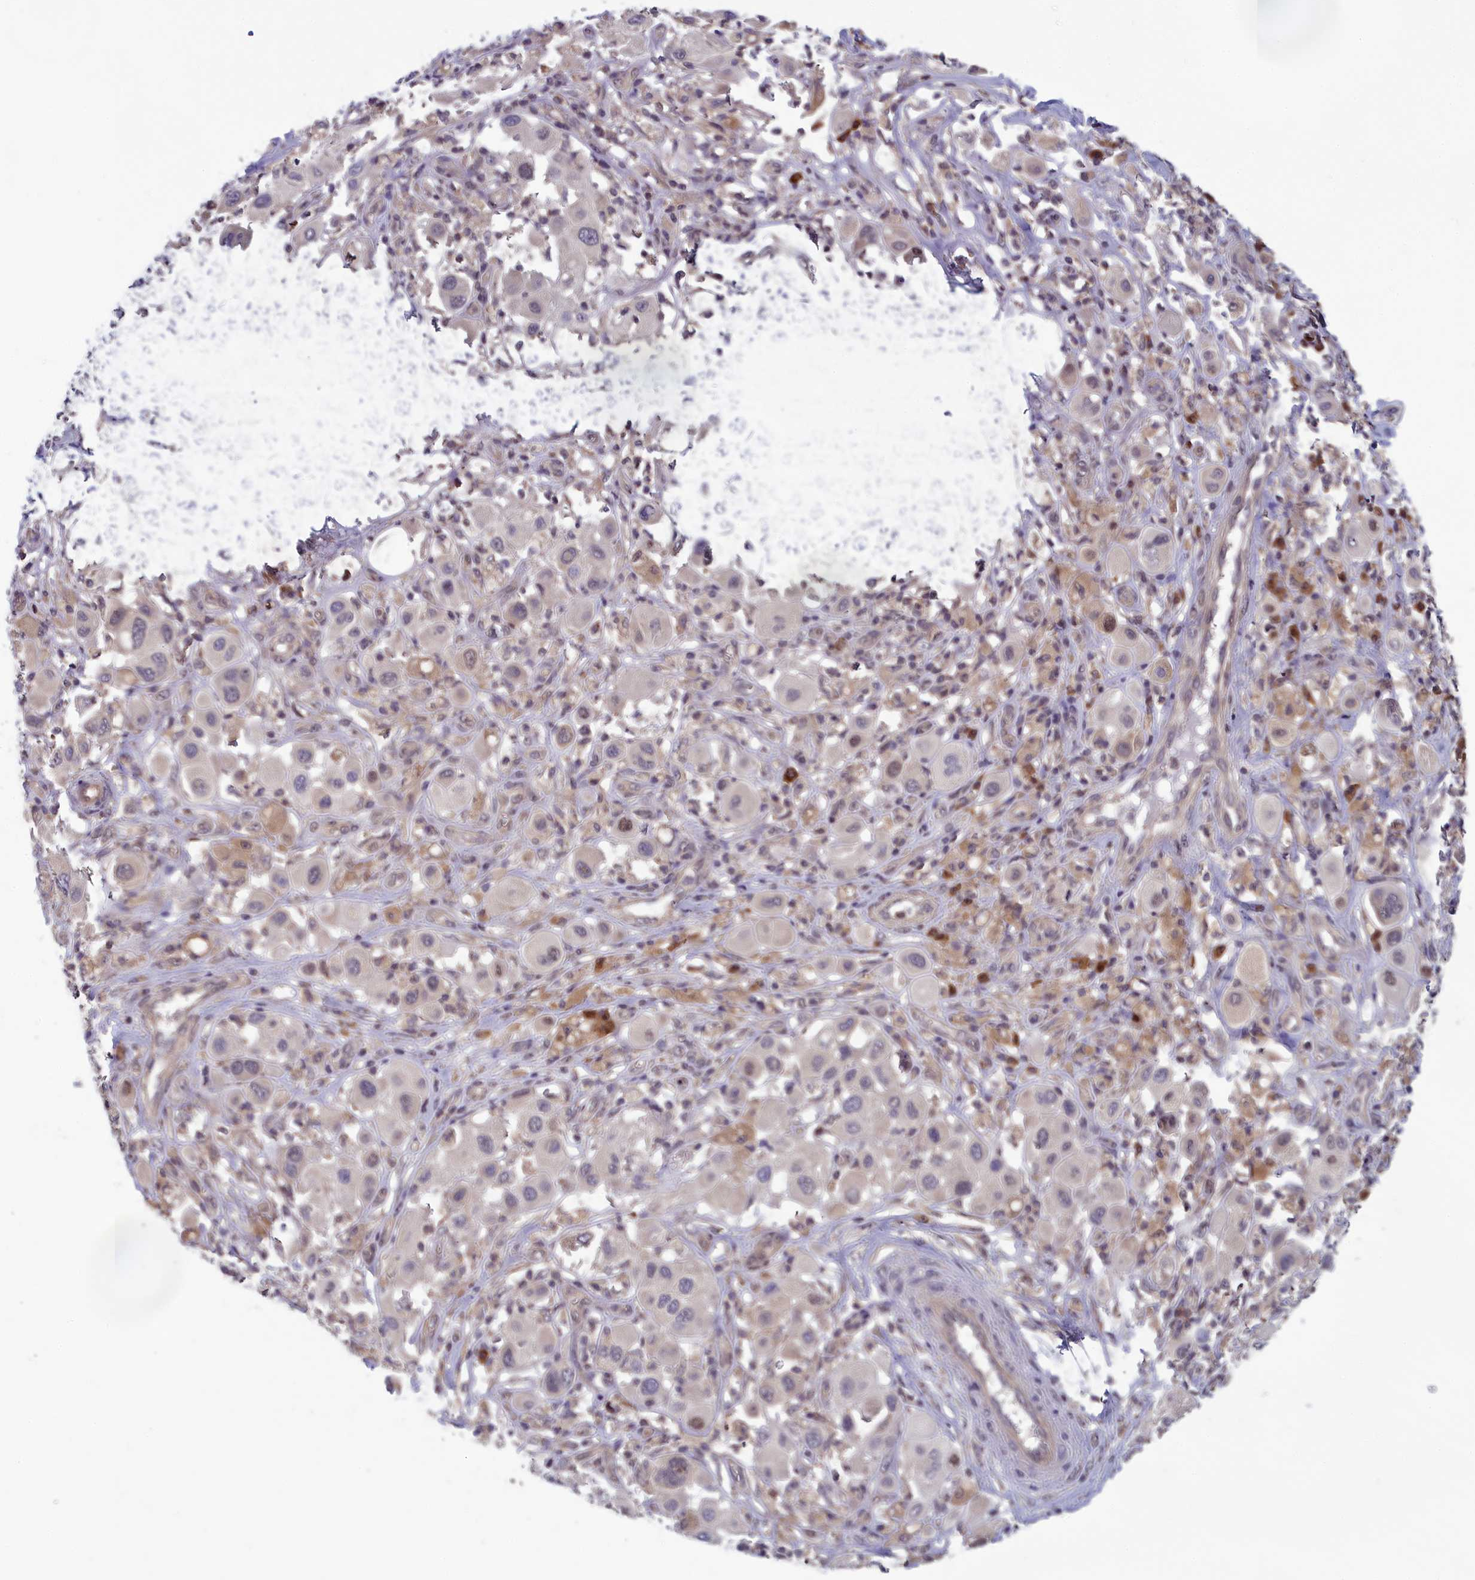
{"staining": {"intensity": "negative", "quantity": "none", "location": "none"}, "tissue": "melanoma", "cell_type": "Tumor cells", "image_type": "cancer", "snomed": [{"axis": "morphology", "description": "Malignant melanoma, Metastatic site"}, {"axis": "topography", "description": "Skin"}], "caption": "Immunohistochemistry photomicrograph of neoplastic tissue: human melanoma stained with DAB exhibits no significant protein positivity in tumor cells.", "gene": "MRI1", "patient": {"sex": "male", "age": 41}}